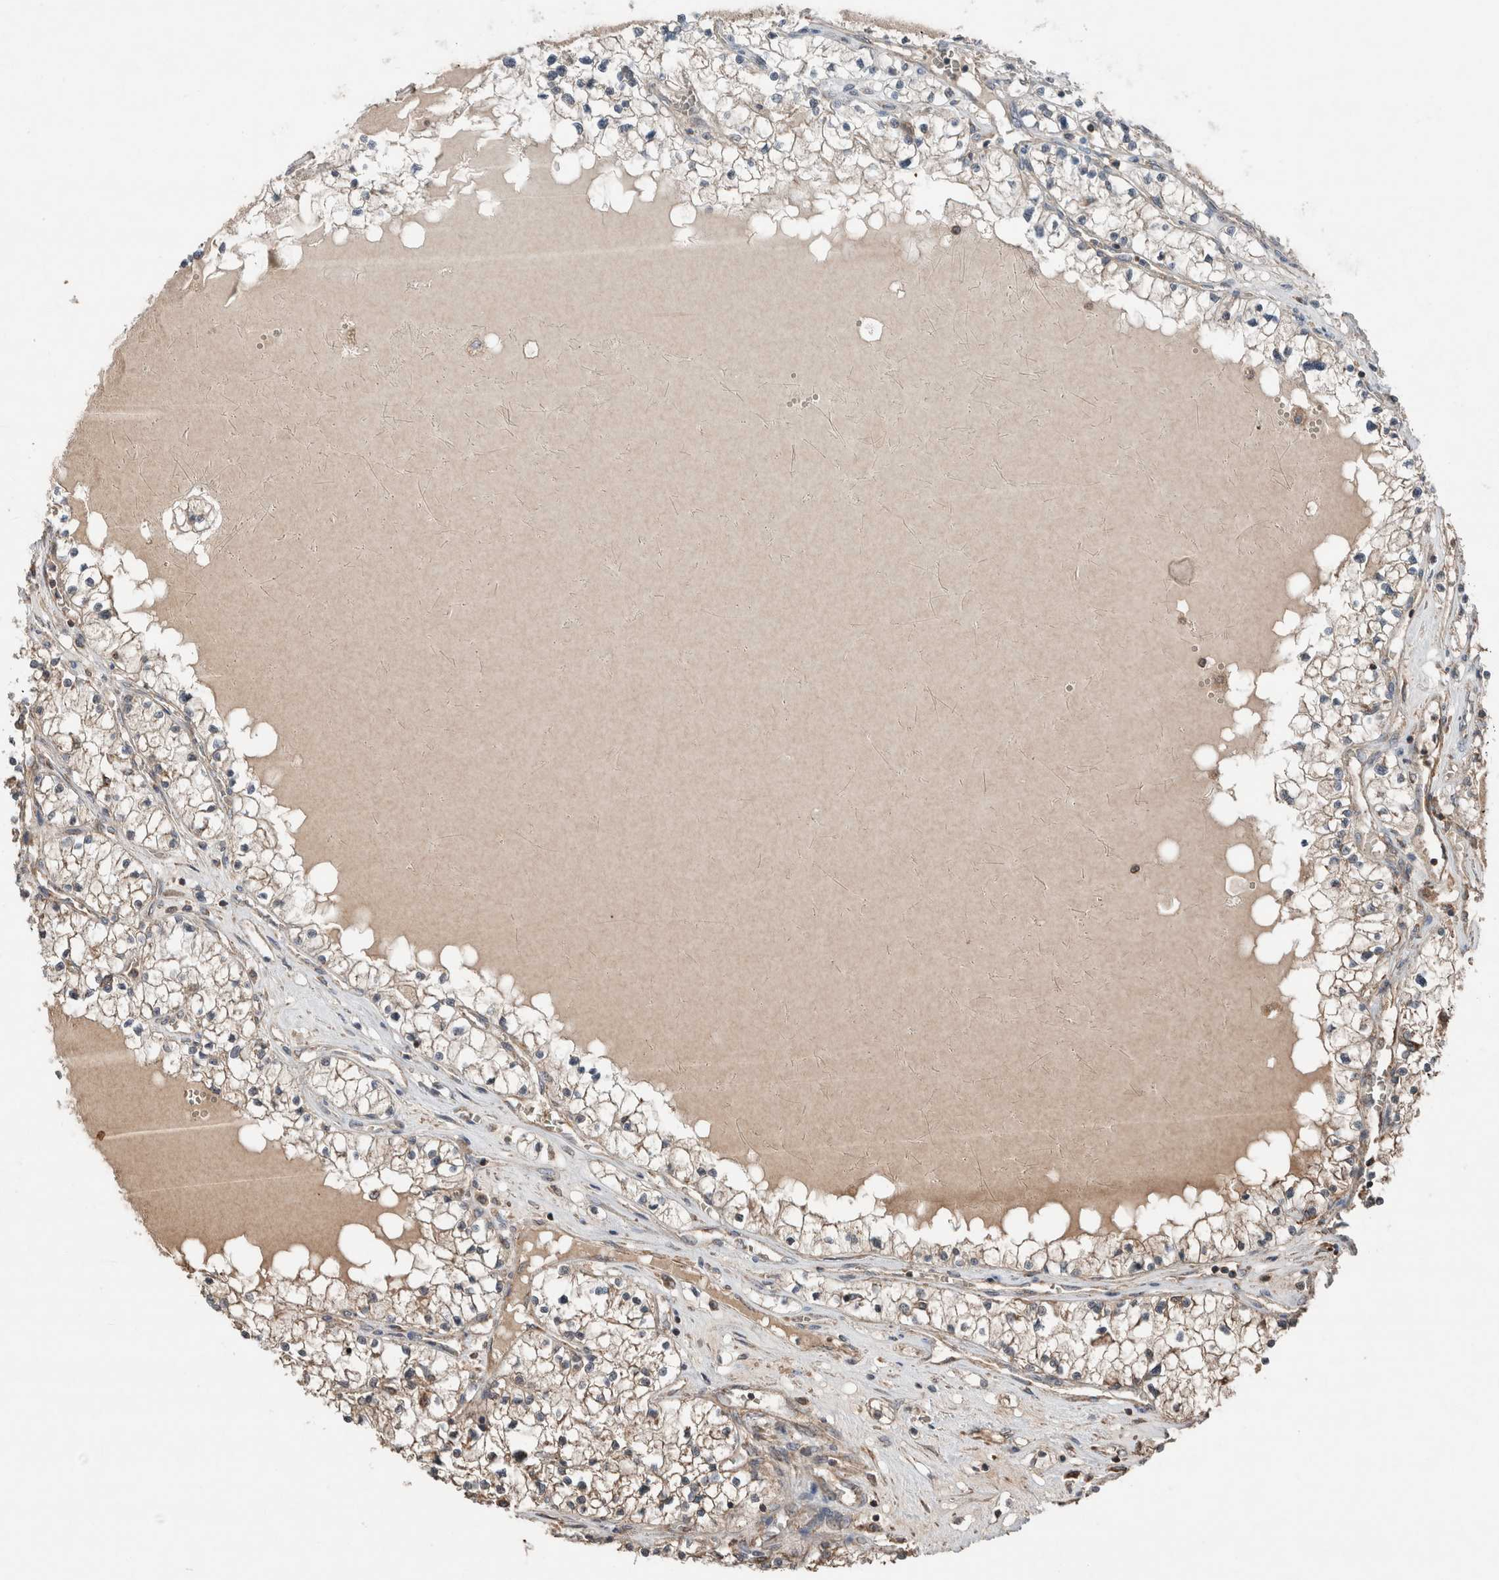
{"staining": {"intensity": "weak", "quantity": "<25%", "location": "cytoplasmic/membranous"}, "tissue": "renal cancer", "cell_type": "Tumor cells", "image_type": "cancer", "snomed": [{"axis": "morphology", "description": "Normal tissue, NOS"}, {"axis": "morphology", "description": "Adenocarcinoma, NOS"}, {"axis": "topography", "description": "Kidney"}], "caption": "Tumor cells are negative for brown protein staining in renal cancer (adenocarcinoma).", "gene": "KLK14", "patient": {"sex": "male", "age": 68}}